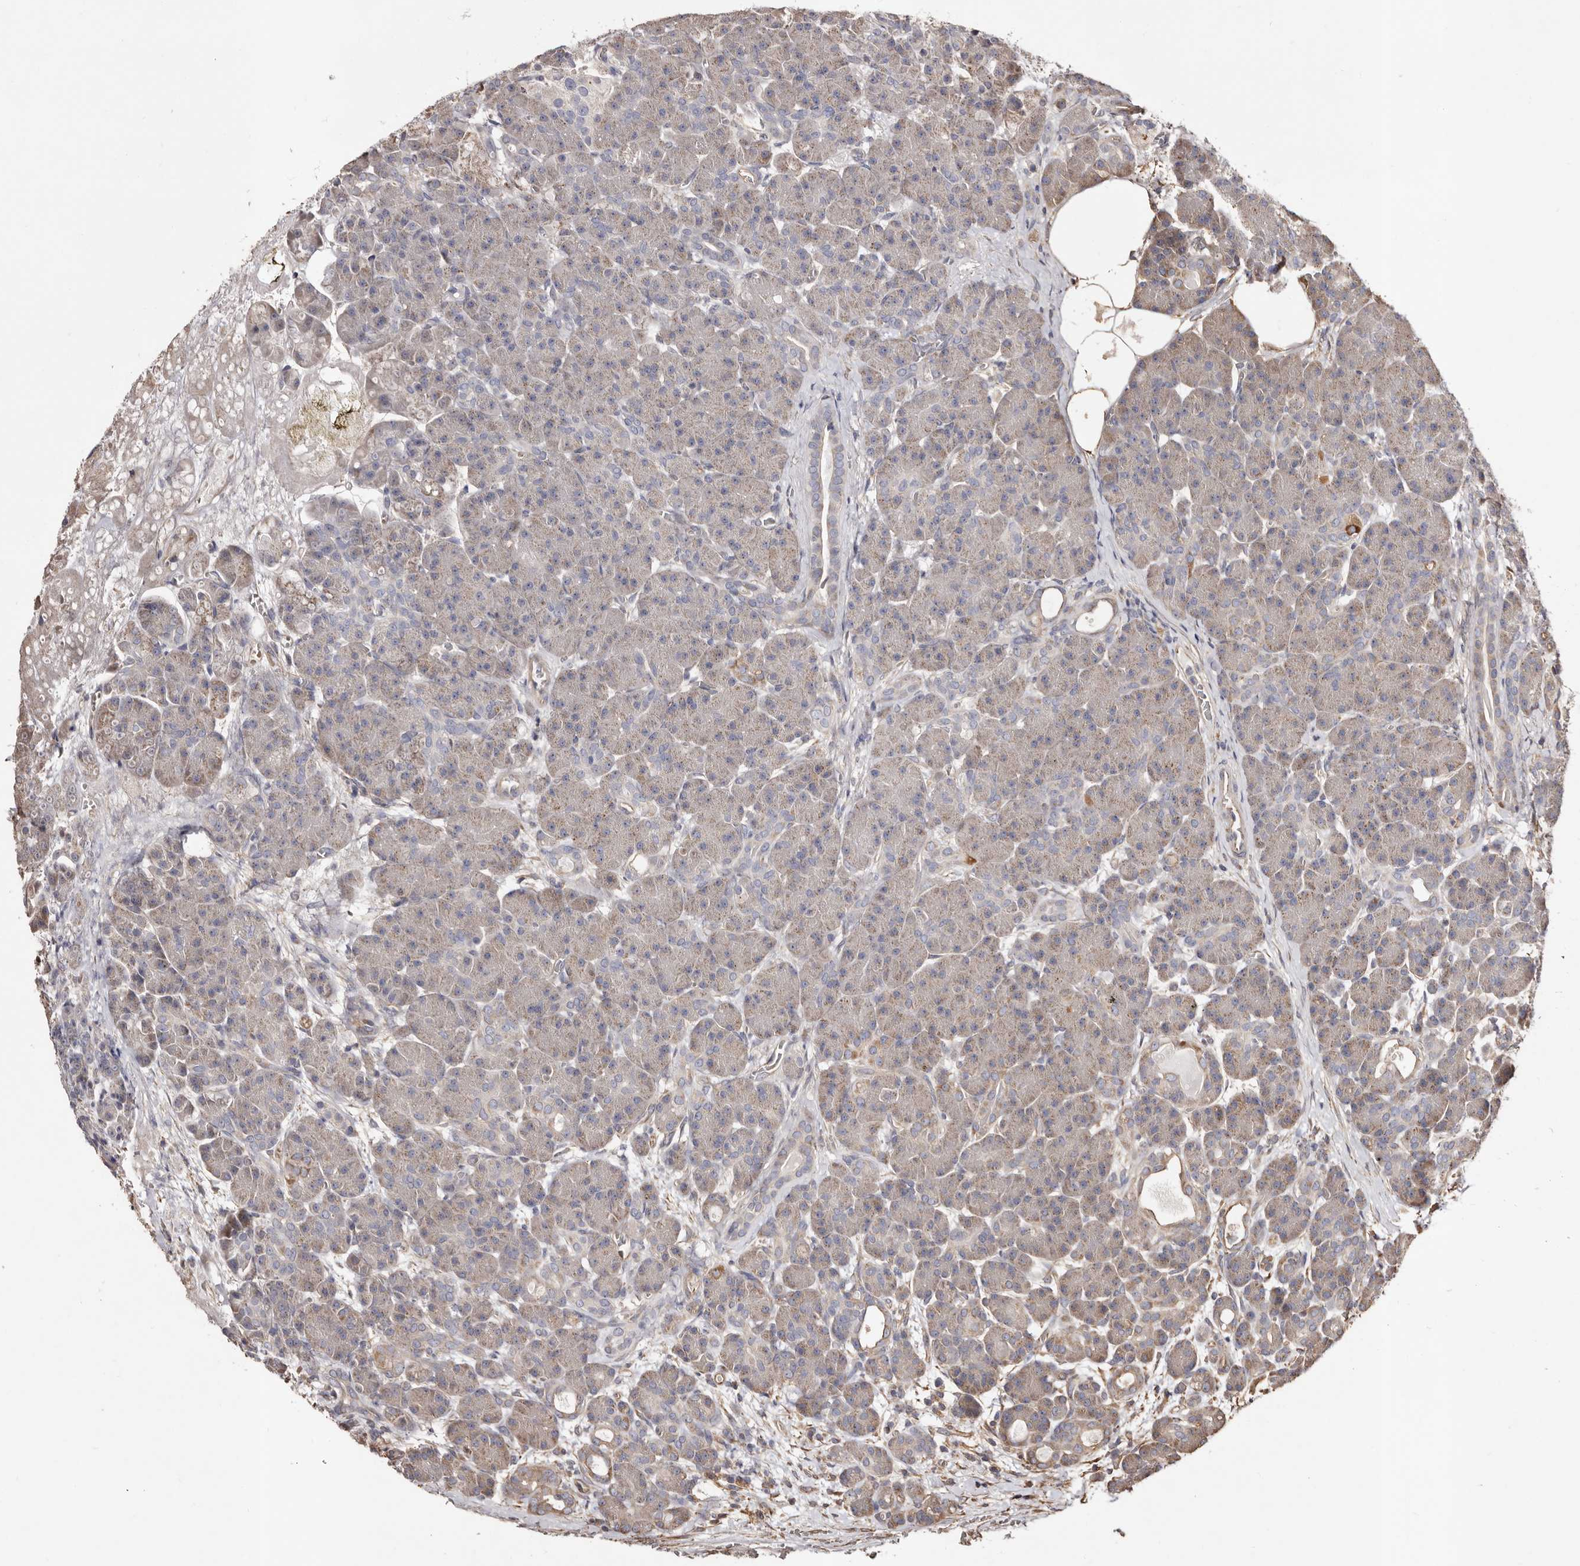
{"staining": {"intensity": "weak", "quantity": "25%-75%", "location": "cytoplasmic/membranous"}, "tissue": "pancreas", "cell_type": "Exocrine glandular cells", "image_type": "normal", "snomed": [{"axis": "morphology", "description": "Normal tissue, NOS"}, {"axis": "topography", "description": "Pancreas"}], "caption": "Immunohistochemistry photomicrograph of unremarkable pancreas: human pancreas stained using immunohistochemistry (IHC) shows low levels of weak protein expression localized specifically in the cytoplasmic/membranous of exocrine glandular cells, appearing as a cytoplasmic/membranous brown color.", "gene": "MACC1", "patient": {"sex": "male", "age": 63}}